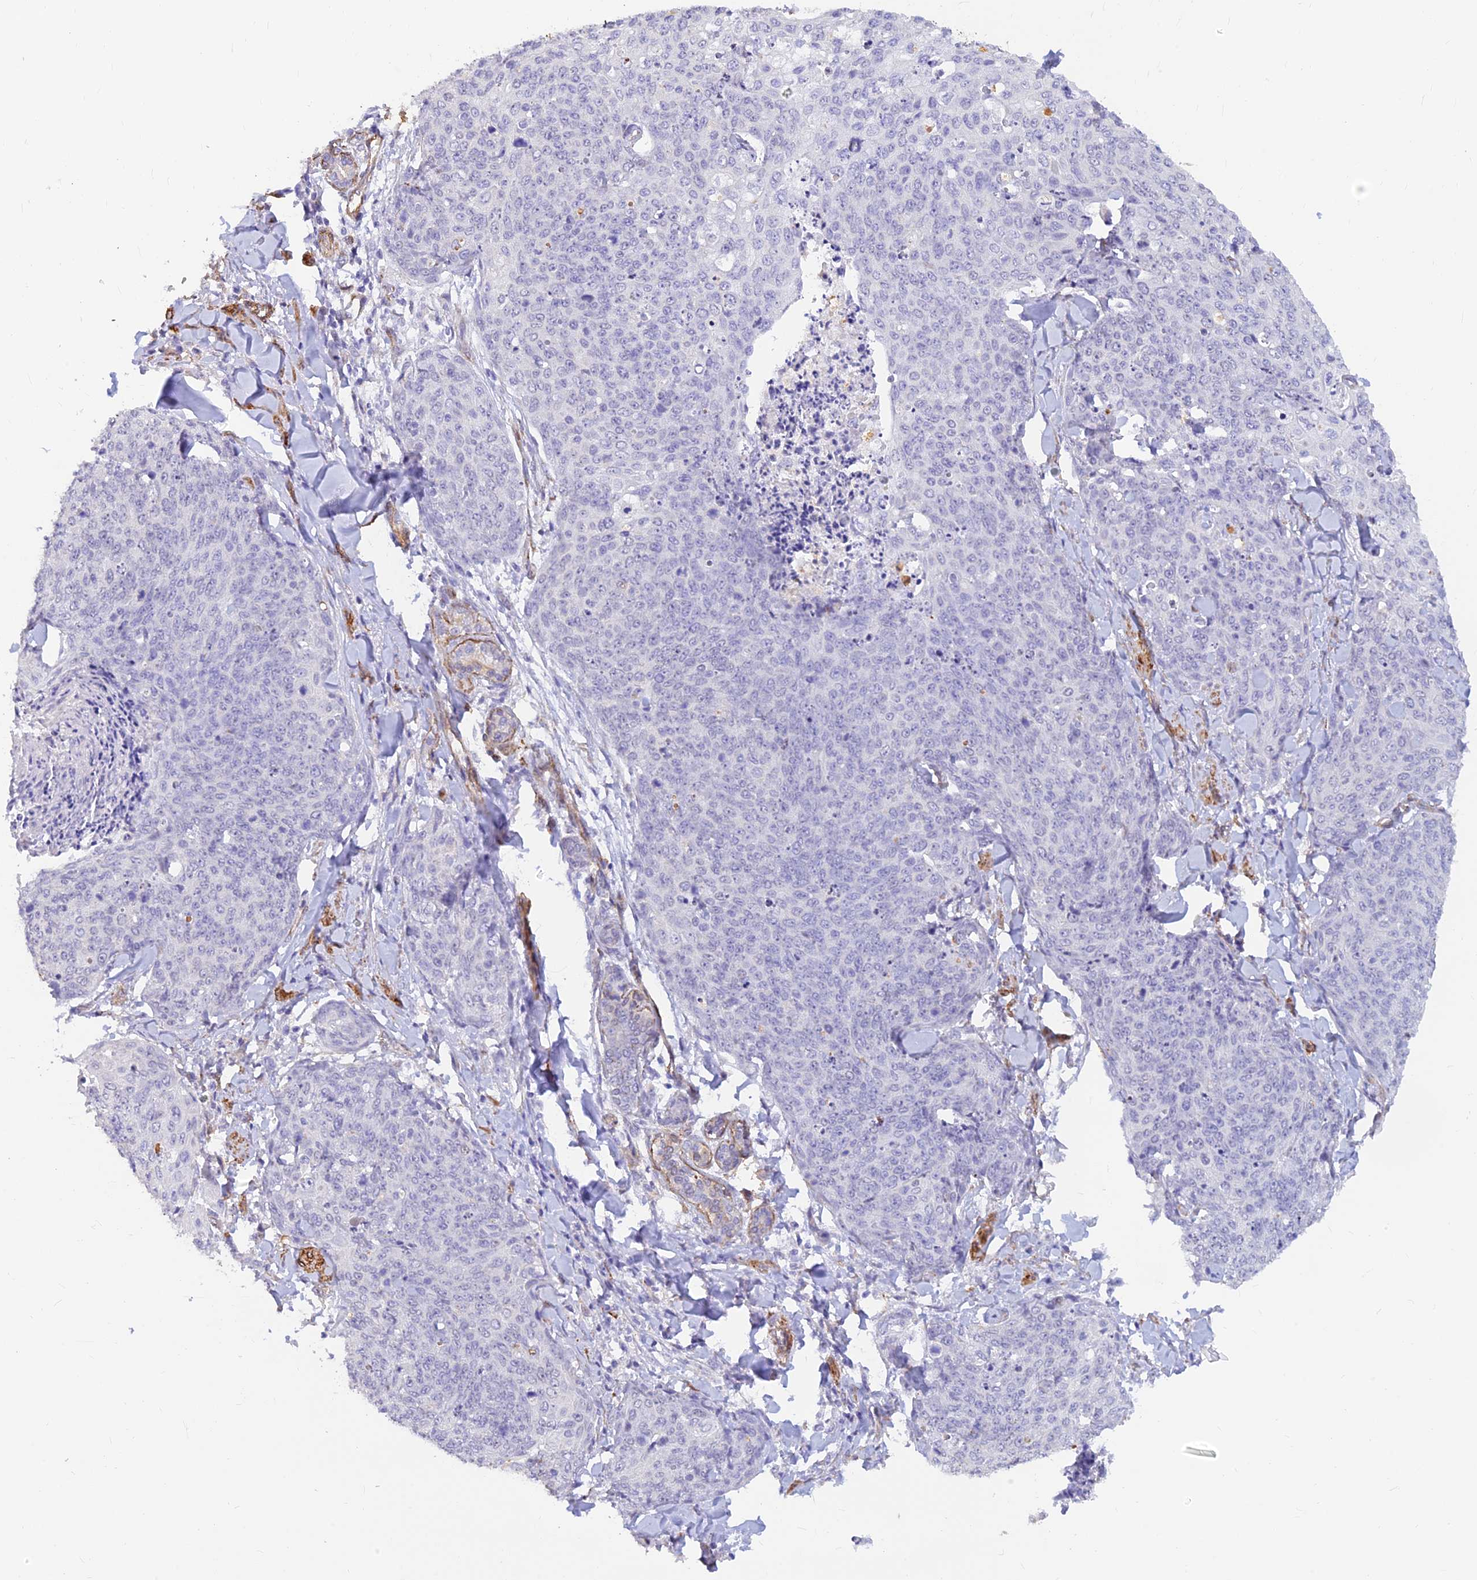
{"staining": {"intensity": "negative", "quantity": "none", "location": "none"}, "tissue": "skin cancer", "cell_type": "Tumor cells", "image_type": "cancer", "snomed": [{"axis": "morphology", "description": "Squamous cell carcinoma, NOS"}, {"axis": "topography", "description": "Skin"}, {"axis": "topography", "description": "Vulva"}], "caption": "Immunohistochemistry micrograph of neoplastic tissue: human skin cancer stained with DAB demonstrates no significant protein staining in tumor cells.", "gene": "ALDH1L2", "patient": {"sex": "female", "age": 85}}